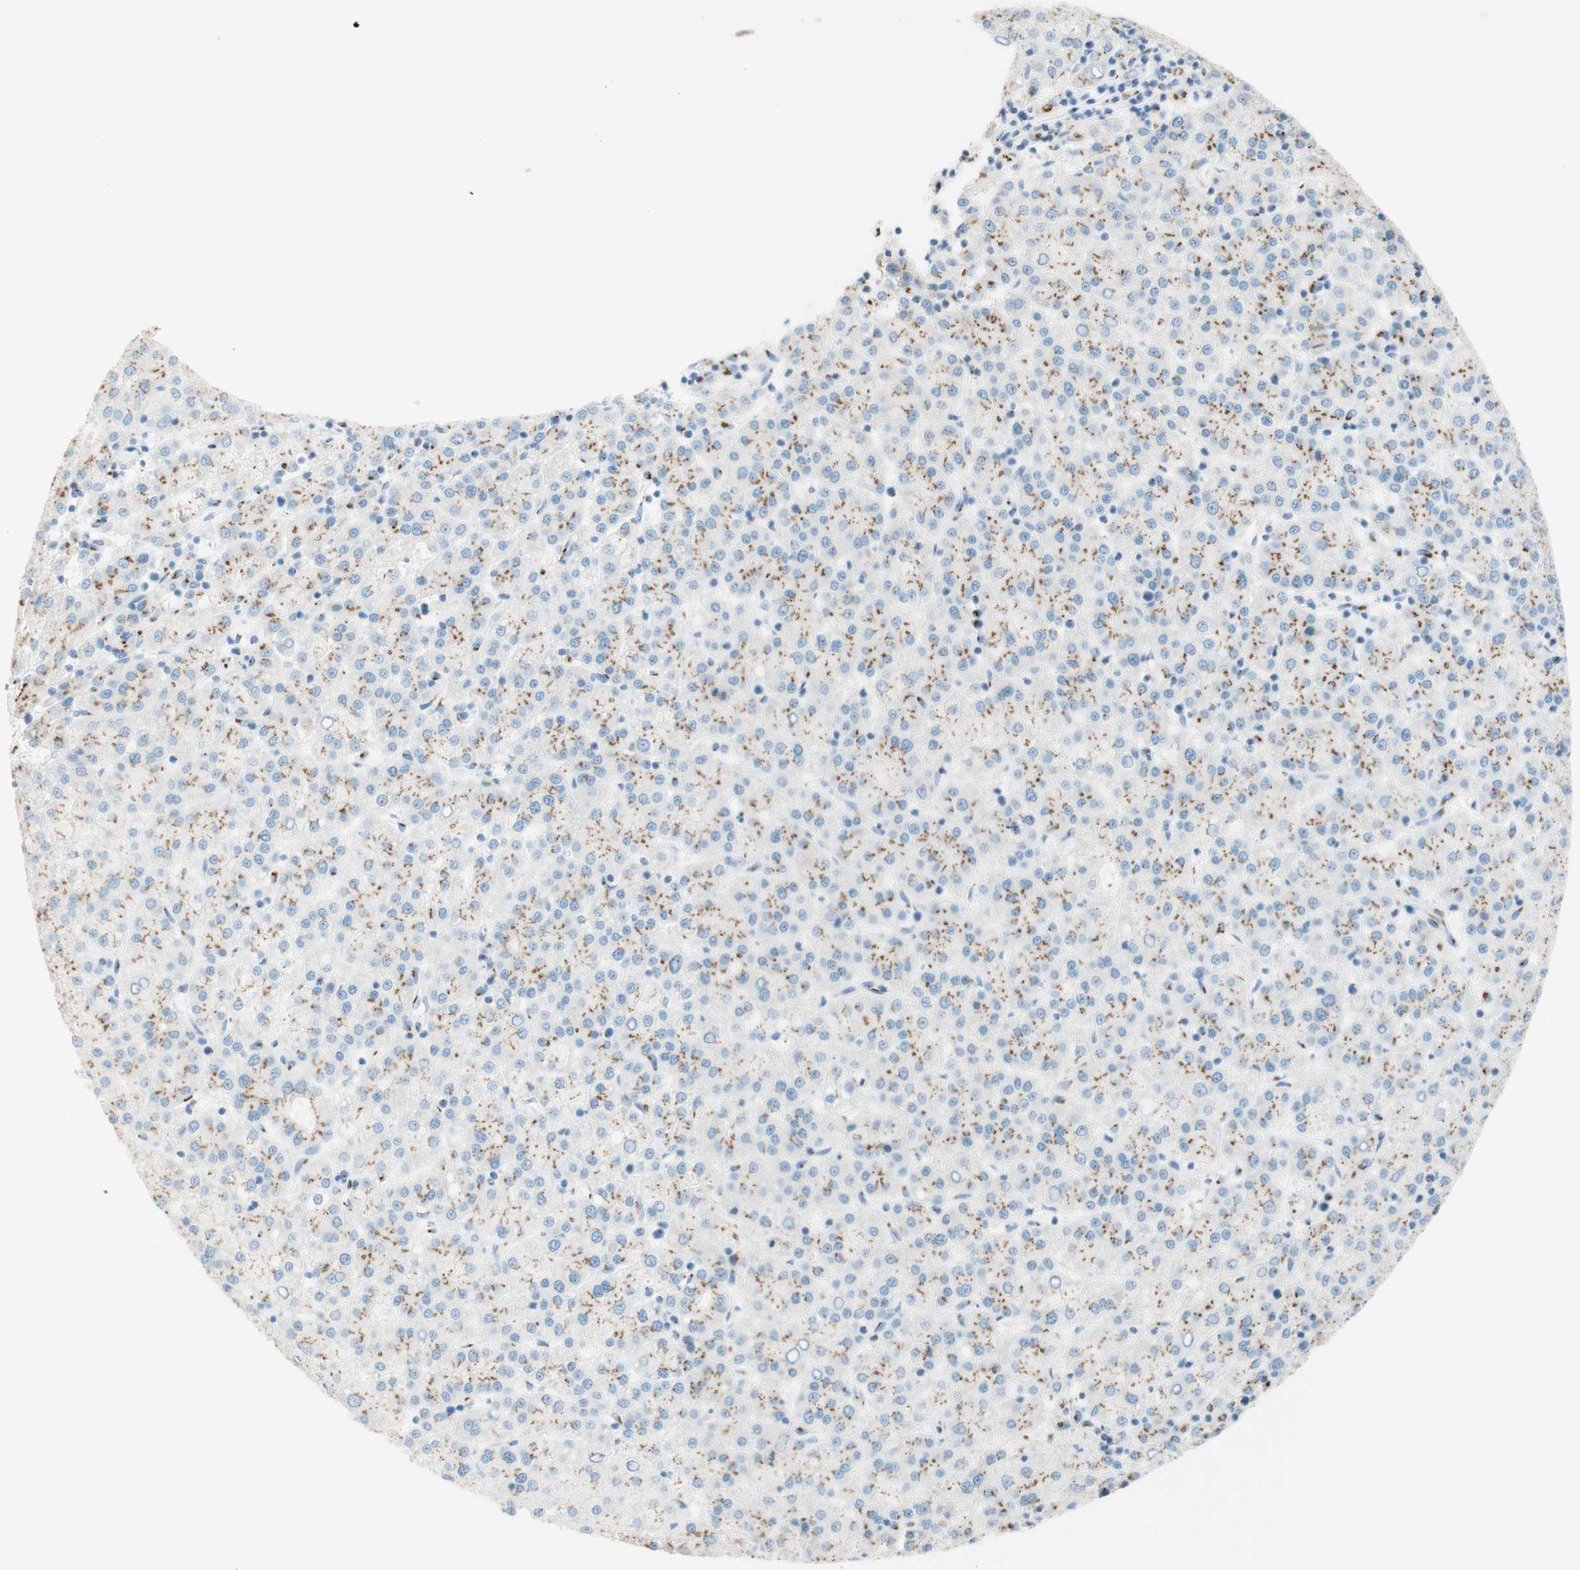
{"staining": {"intensity": "moderate", "quantity": "25%-75%", "location": "cytoplasmic/membranous"}, "tissue": "liver cancer", "cell_type": "Tumor cells", "image_type": "cancer", "snomed": [{"axis": "morphology", "description": "Carcinoma, Hepatocellular, NOS"}, {"axis": "topography", "description": "Liver"}], "caption": "Liver cancer stained with a brown dye displays moderate cytoplasmic/membranous positive expression in approximately 25%-75% of tumor cells.", "gene": "GOLGB1", "patient": {"sex": "female", "age": 58}}